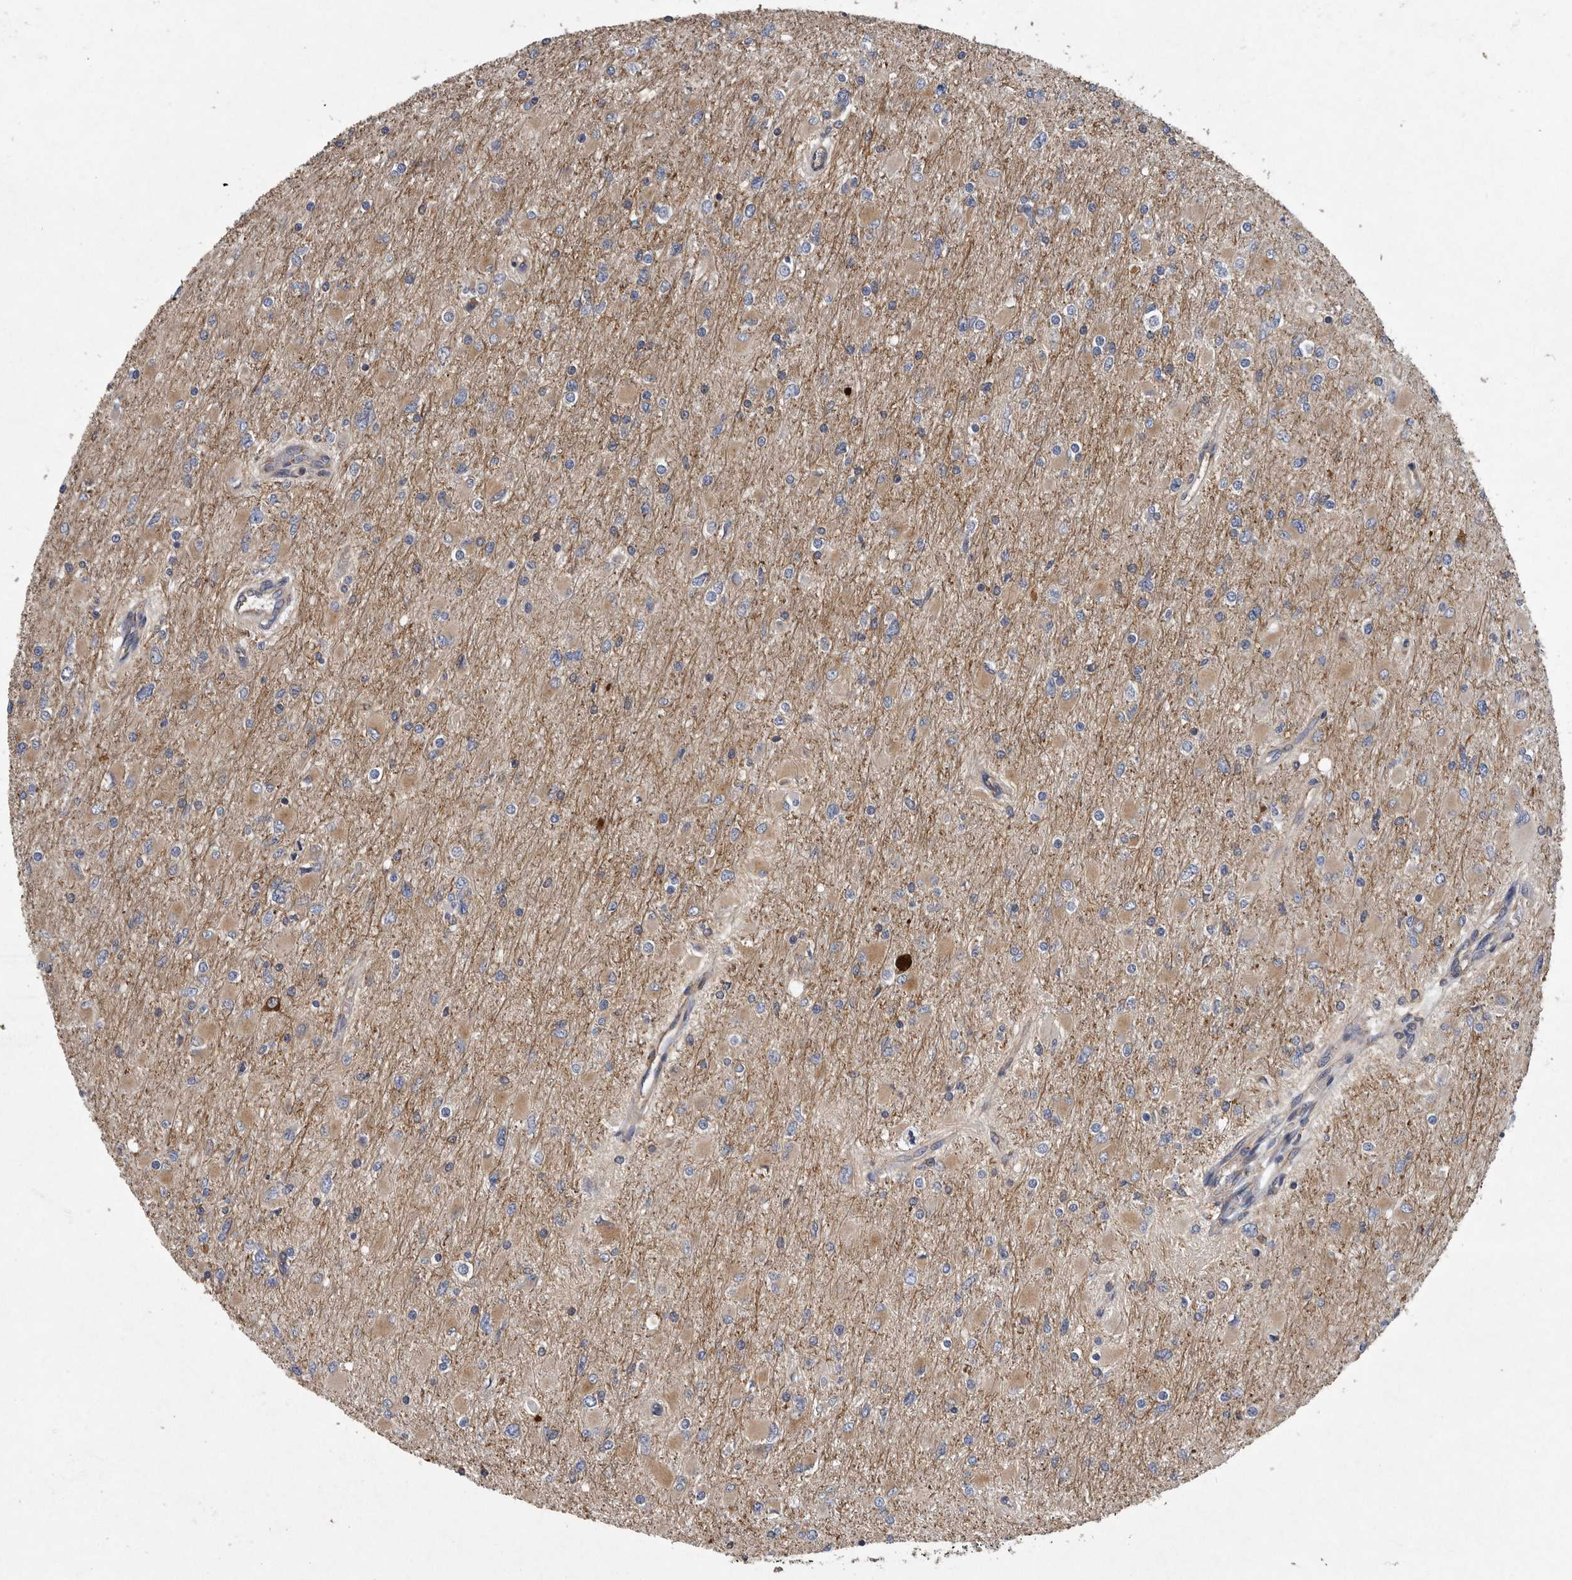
{"staining": {"intensity": "weak", "quantity": "25%-75%", "location": "cytoplasmic/membranous"}, "tissue": "glioma", "cell_type": "Tumor cells", "image_type": "cancer", "snomed": [{"axis": "morphology", "description": "Glioma, malignant, High grade"}, {"axis": "topography", "description": "Cerebral cortex"}], "caption": "Immunohistochemistry (IHC) (DAB) staining of malignant high-grade glioma reveals weak cytoplasmic/membranous protein staining in approximately 25%-75% of tumor cells. (IHC, brightfield microscopy, high magnification).", "gene": "OXR1", "patient": {"sex": "female", "age": 36}}